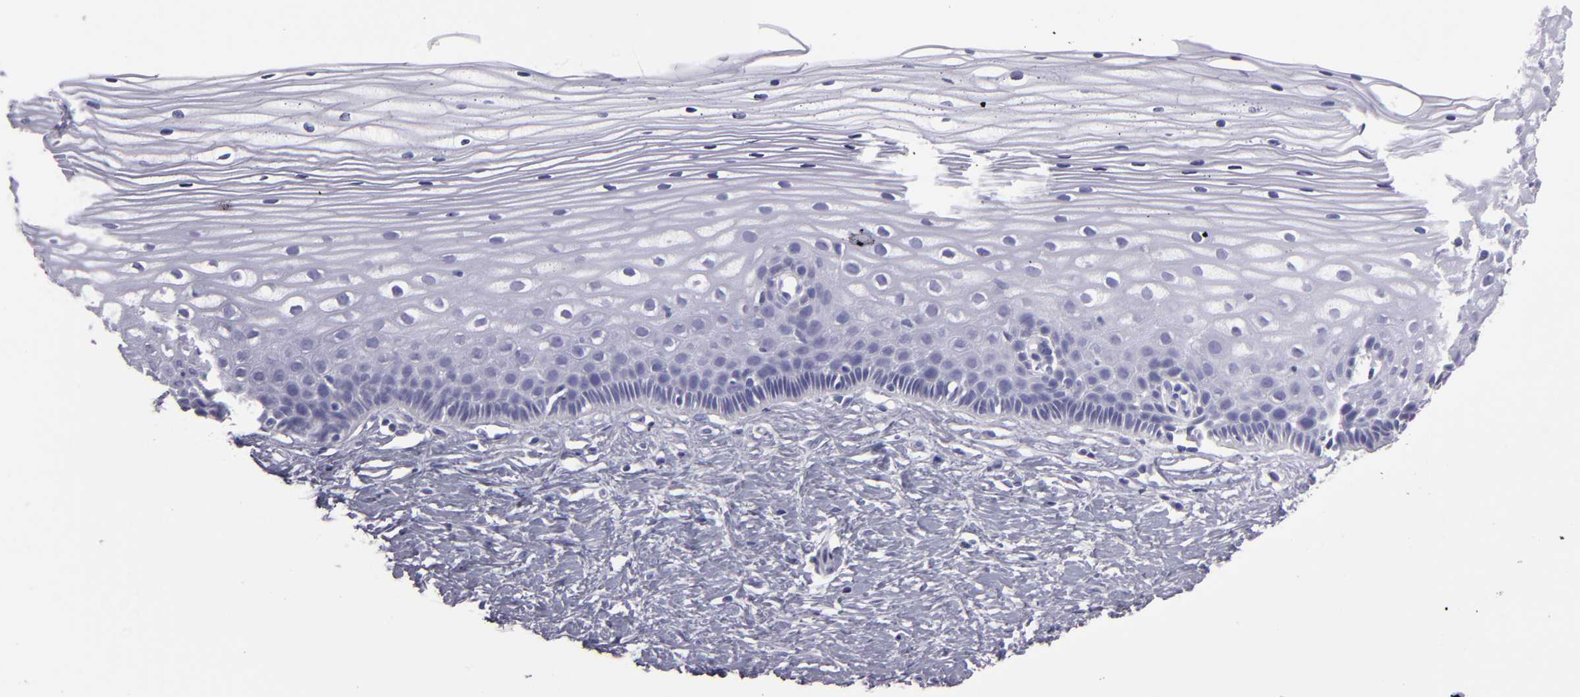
{"staining": {"intensity": "negative", "quantity": "none", "location": "none"}, "tissue": "cervix", "cell_type": "Glandular cells", "image_type": "normal", "snomed": [{"axis": "morphology", "description": "Normal tissue, NOS"}, {"axis": "topography", "description": "Cervix"}], "caption": "This is an IHC image of benign human cervix. There is no positivity in glandular cells.", "gene": "CR2", "patient": {"sex": "female", "age": 40}}